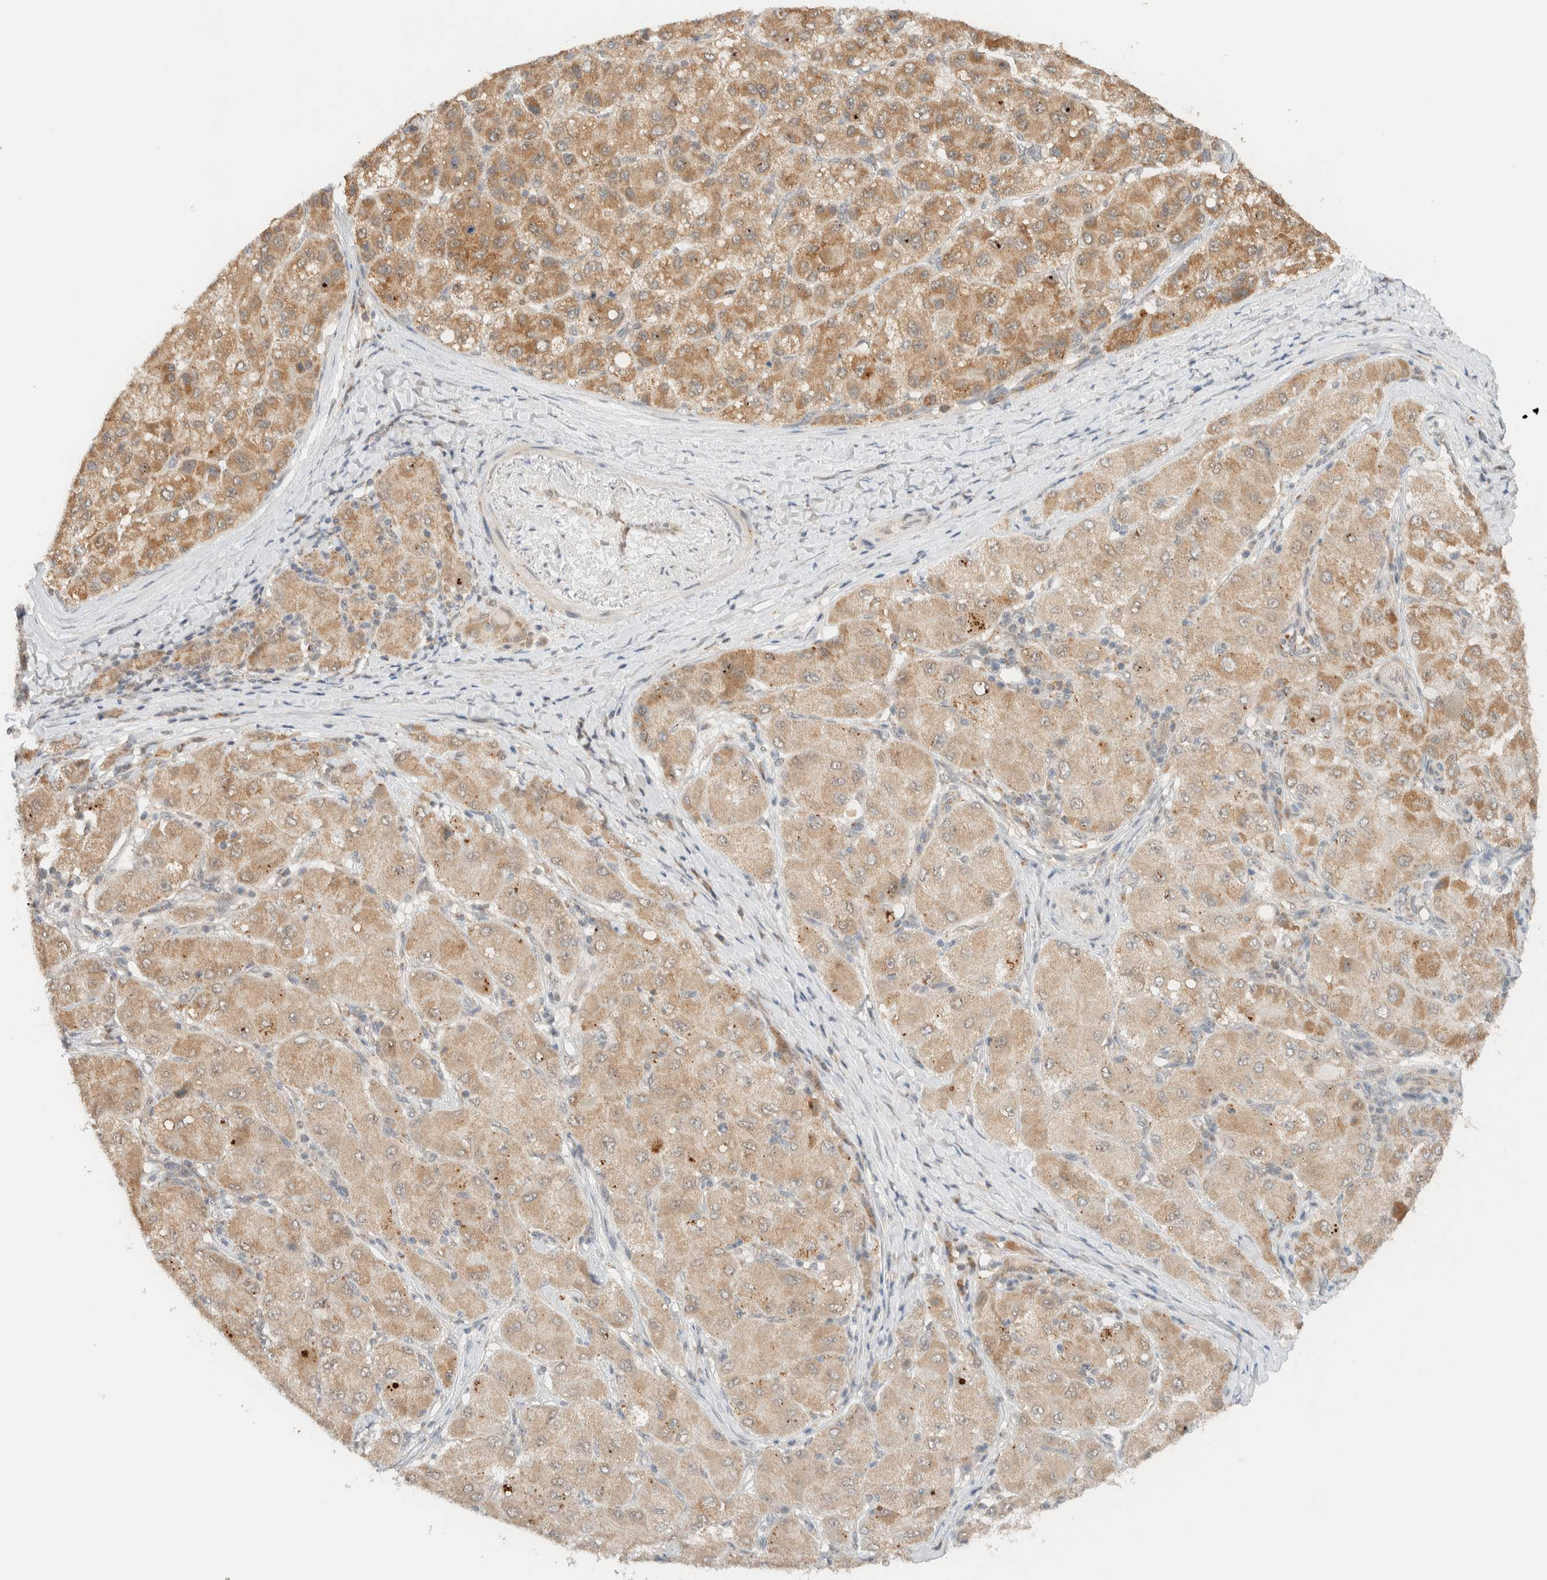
{"staining": {"intensity": "moderate", "quantity": ">75%", "location": "cytoplasmic/membranous"}, "tissue": "liver cancer", "cell_type": "Tumor cells", "image_type": "cancer", "snomed": [{"axis": "morphology", "description": "Carcinoma, Hepatocellular, NOS"}, {"axis": "topography", "description": "Liver"}], "caption": "Tumor cells display medium levels of moderate cytoplasmic/membranous staining in about >75% of cells in human hepatocellular carcinoma (liver). (DAB IHC with brightfield microscopy, high magnification).", "gene": "MRPL41", "patient": {"sex": "male", "age": 80}}